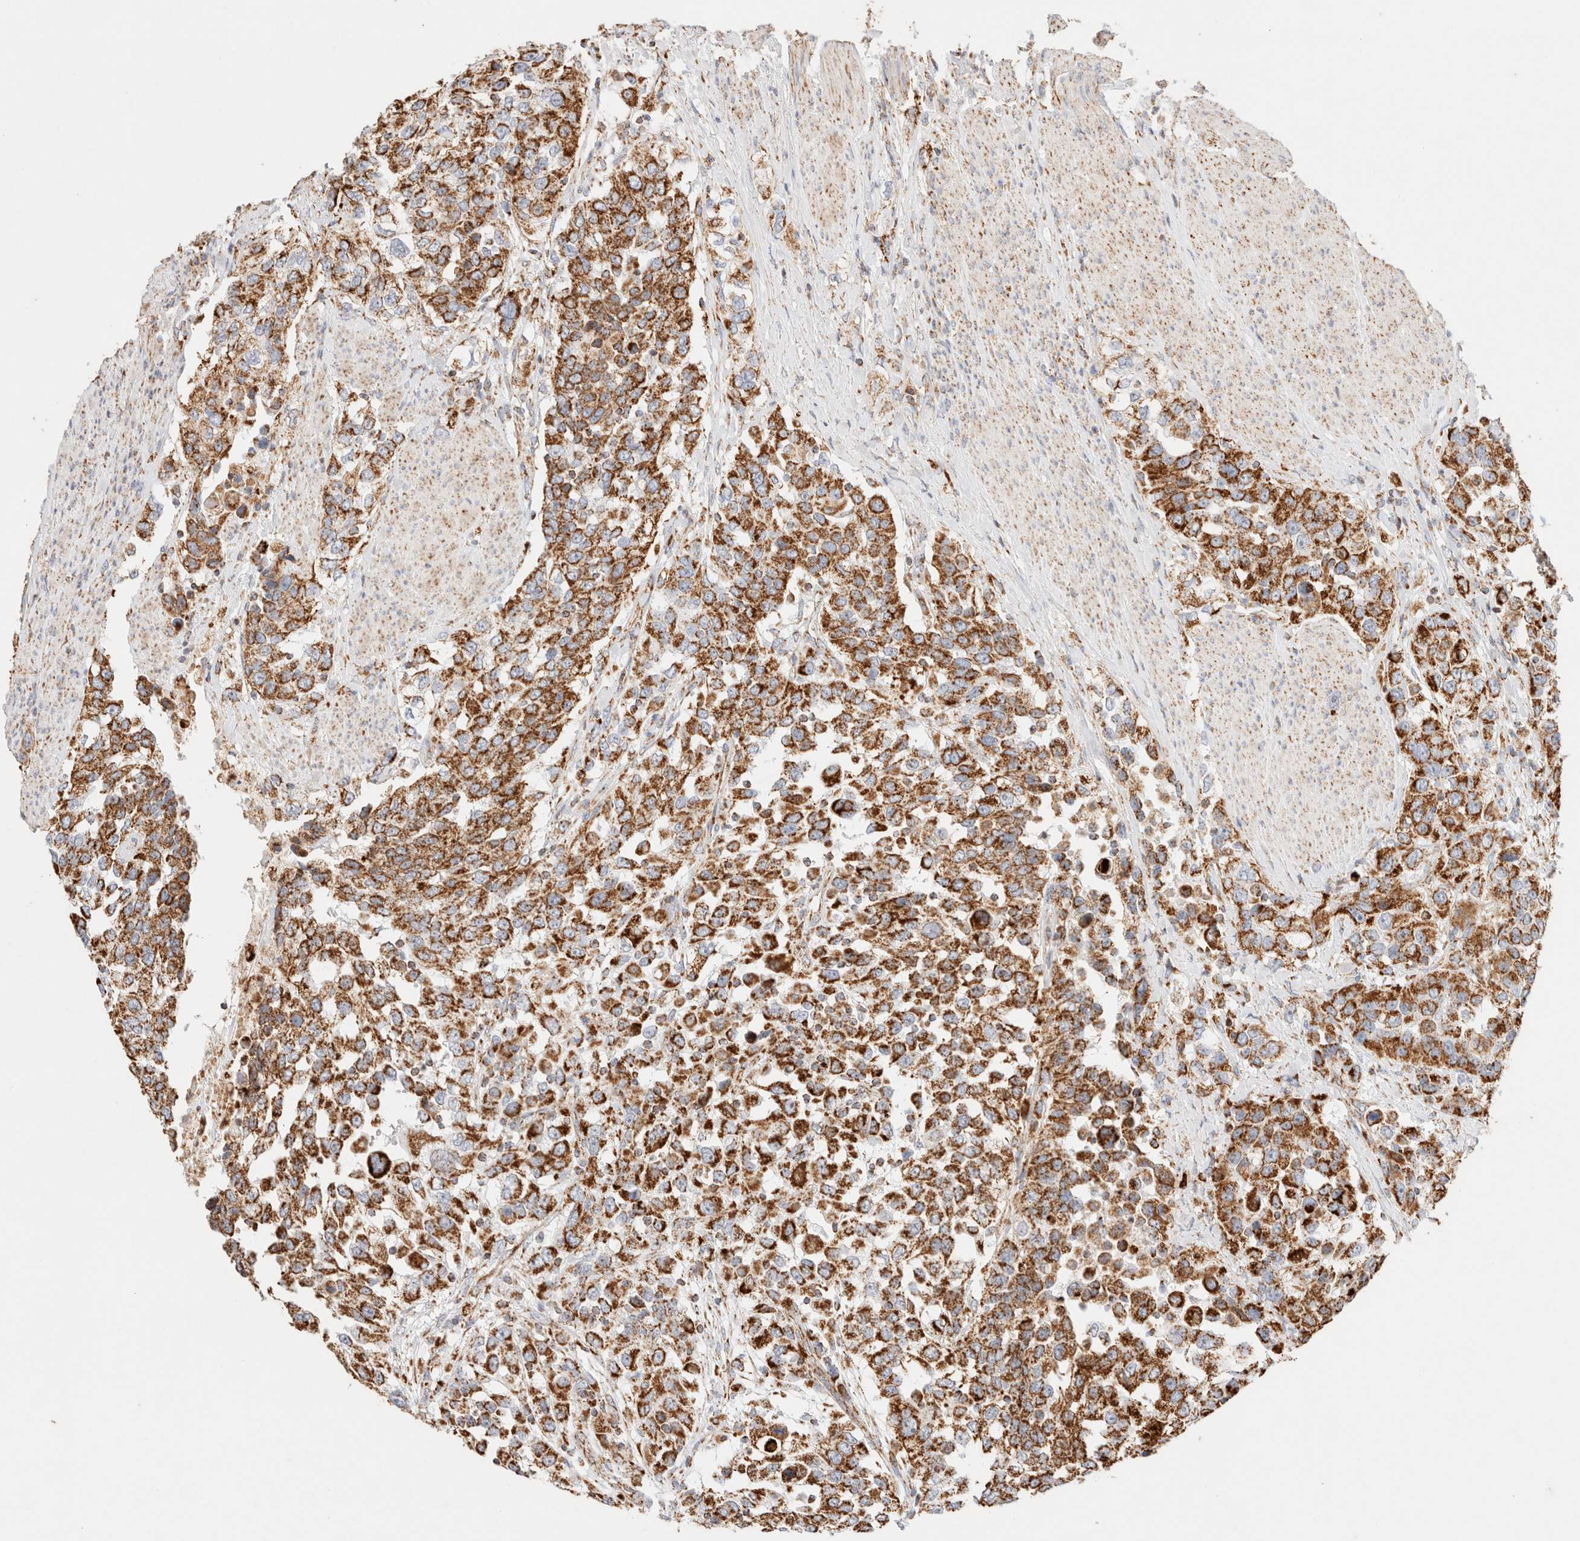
{"staining": {"intensity": "strong", "quantity": ">75%", "location": "cytoplasmic/membranous"}, "tissue": "urothelial cancer", "cell_type": "Tumor cells", "image_type": "cancer", "snomed": [{"axis": "morphology", "description": "Urothelial carcinoma, High grade"}, {"axis": "topography", "description": "Urinary bladder"}], "caption": "IHC photomicrograph of neoplastic tissue: high-grade urothelial carcinoma stained using IHC reveals high levels of strong protein expression localized specifically in the cytoplasmic/membranous of tumor cells, appearing as a cytoplasmic/membranous brown color.", "gene": "PHB2", "patient": {"sex": "female", "age": 80}}